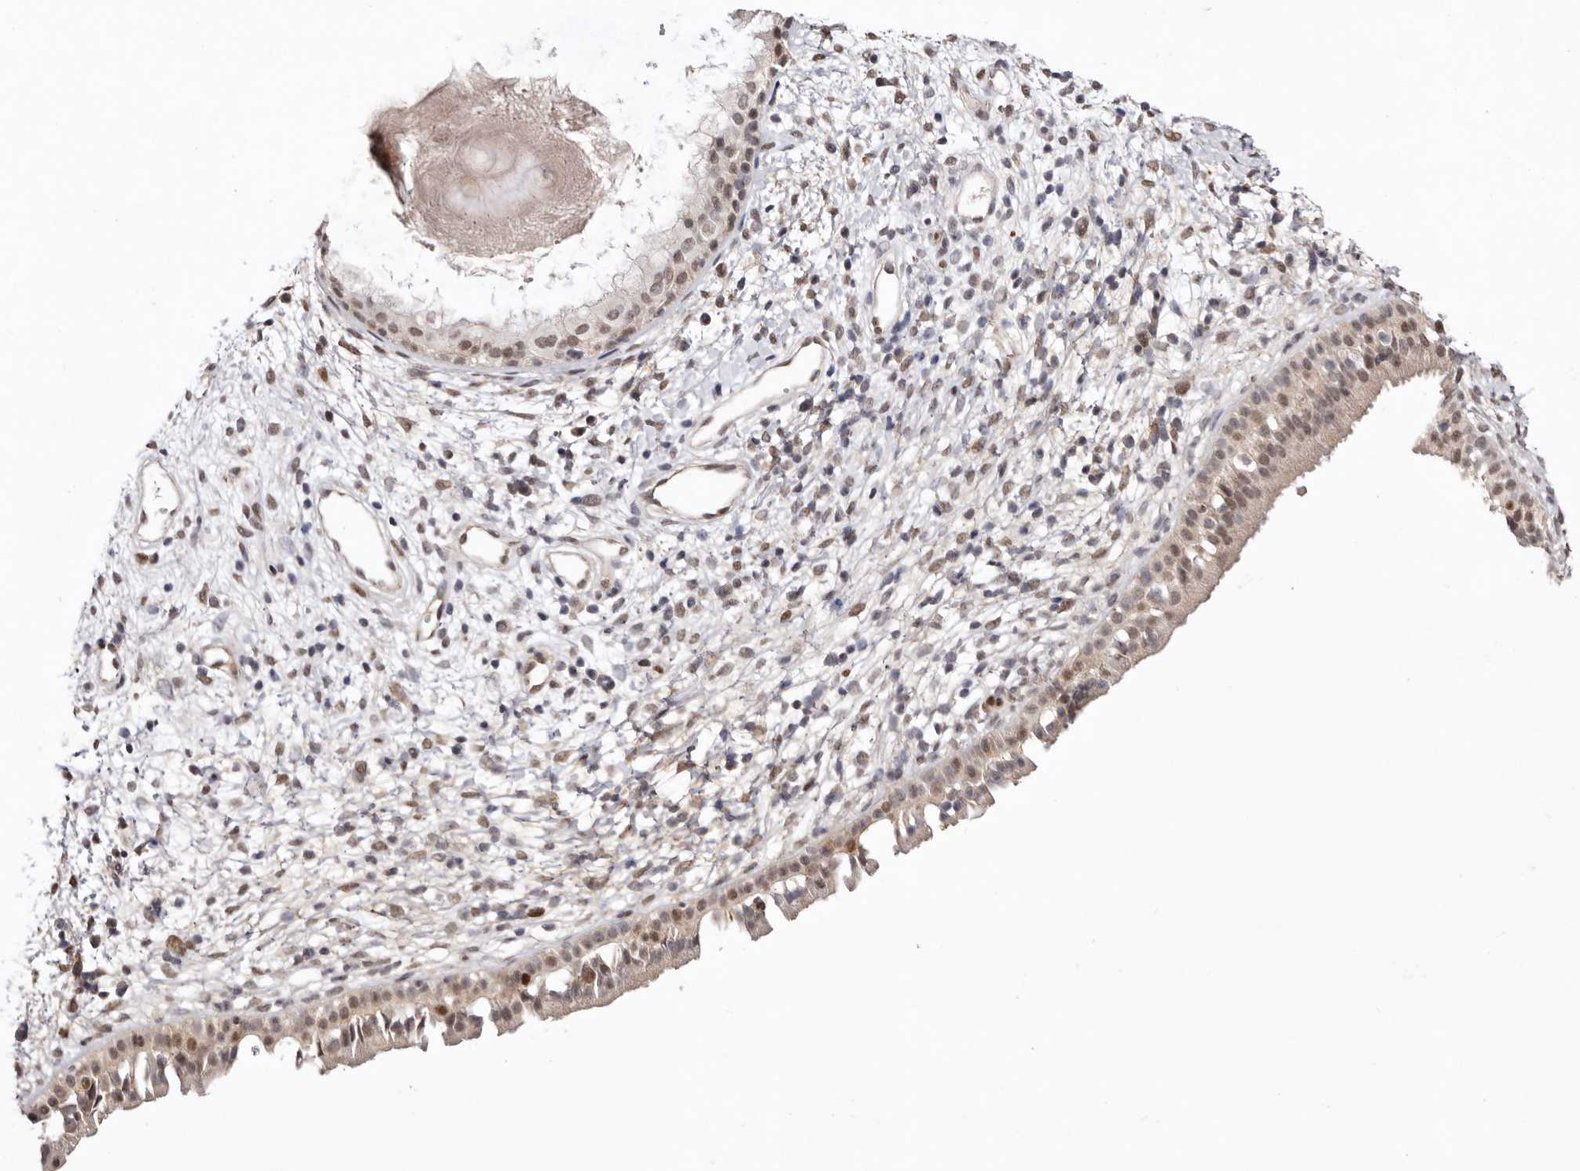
{"staining": {"intensity": "moderate", "quantity": "25%-75%", "location": "cytoplasmic/membranous,nuclear"}, "tissue": "nasopharynx", "cell_type": "Respiratory epithelial cells", "image_type": "normal", "snomed": [{"axis": "morphology", "description": "Normal tissue, NOS"}, {"axis": "topography", "description": "Nasopharynx"}], "caption": "This is an image of IHC staining of unremarkable nasopharynx, which shows moderate expression in the cytoplasmic/membranous,nuclear of respiratory epithelial cells.", "gene": "NOTCH1", "patient": {"sex": "male", "age": 22}}